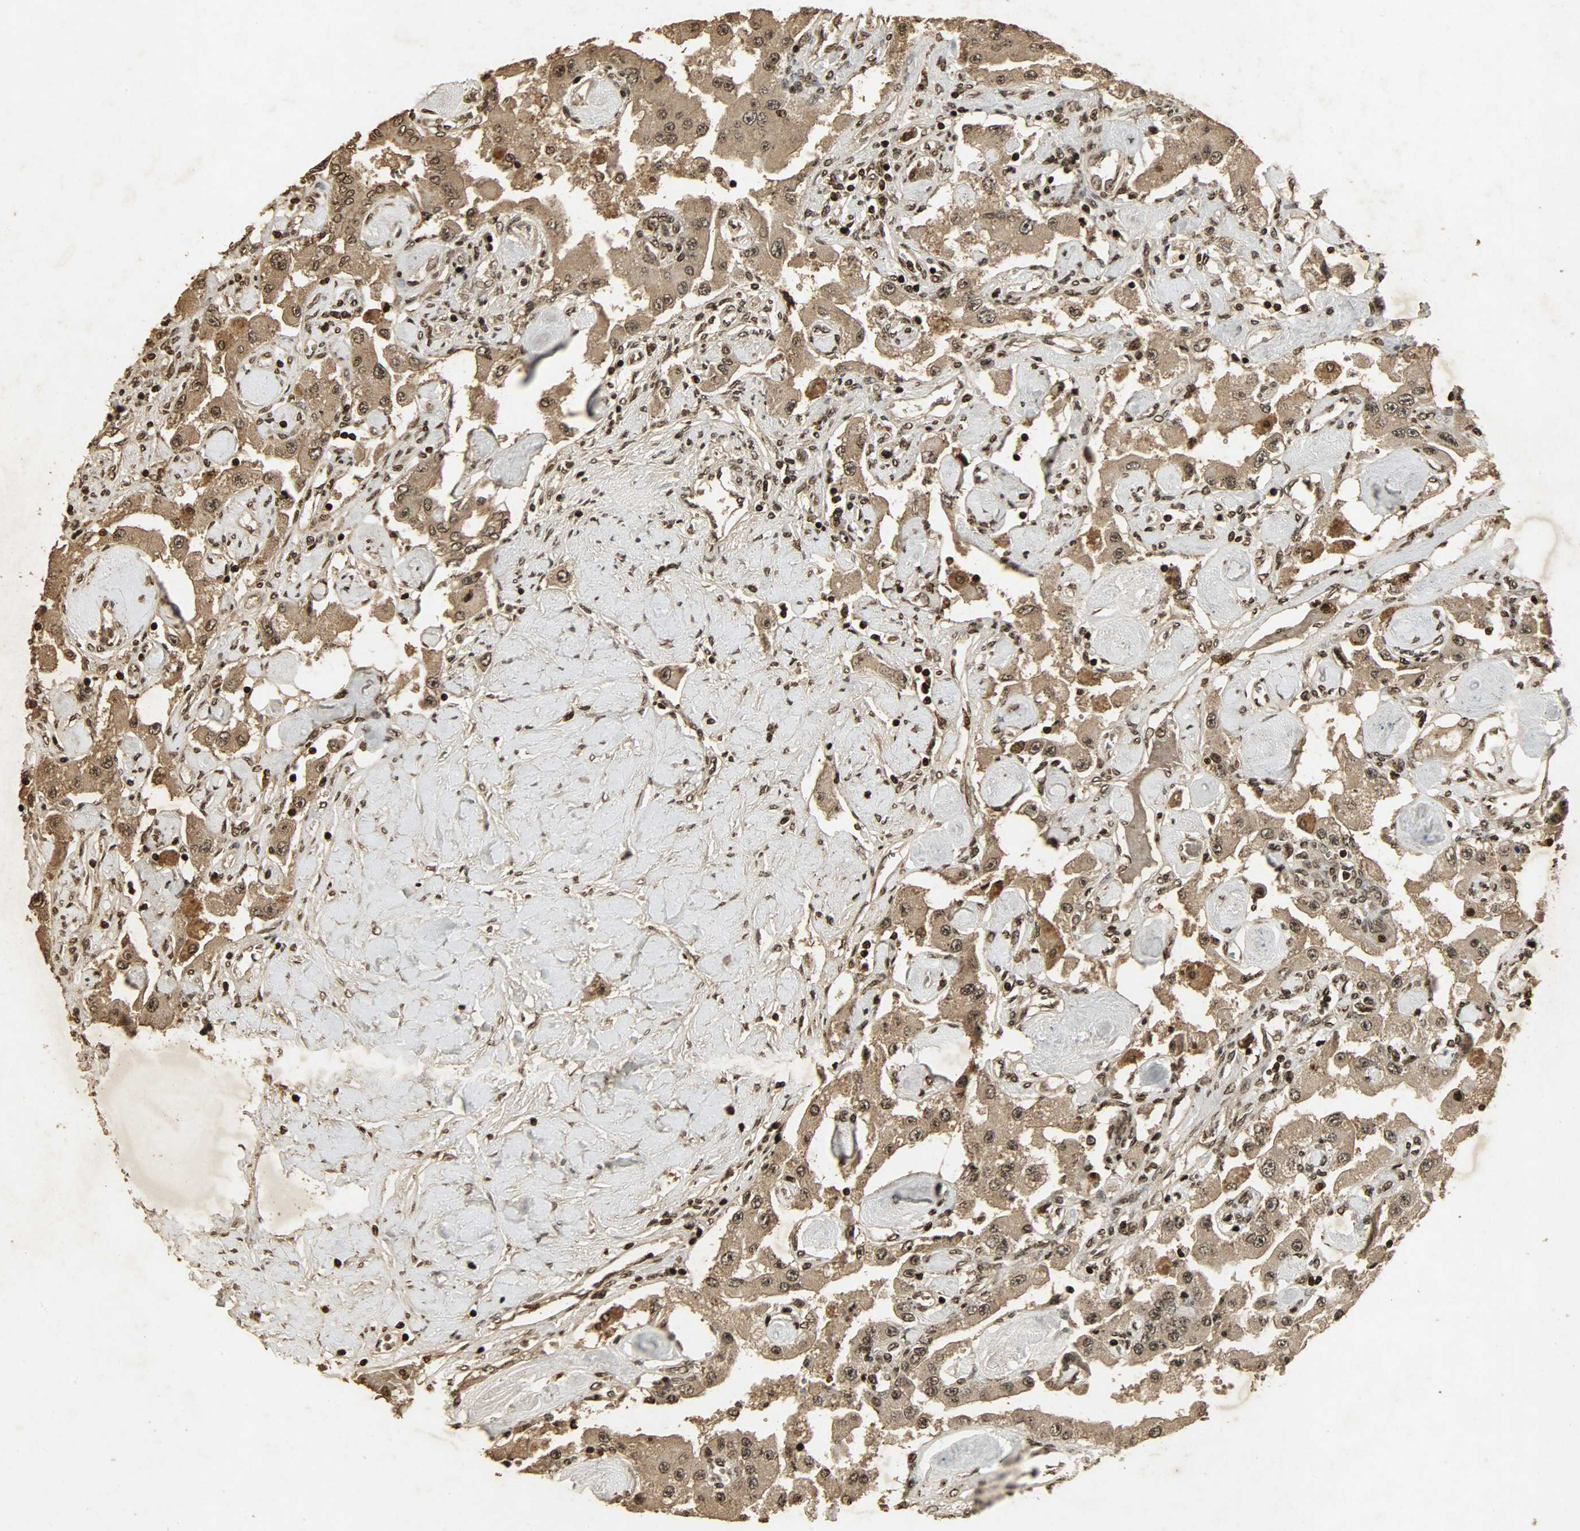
{"staining": {"intensity": "strong", "quantity": ">75%", "location": "cytoplasmic/membranous,nuclear"}, "tissue": "carcinoid", "cell_type": "Tumor cells", "image_type": "cancer", "snomed": [{"axis": "morphology", "description": "Carcinoid, malignant, NOS"}, {"axis": "topography", "description": "Pancreas"}], "caption": "Immunohistochemistry (IHC) image of human carcinoid stained for a protein (brown), which demonstrates high levels of strong cytoplasmic/membranous and nuclear positivity in approximately >75% of tumor cells.", "gene": "PPP3R1", "patient": {"sex": "male", "age": 41}}